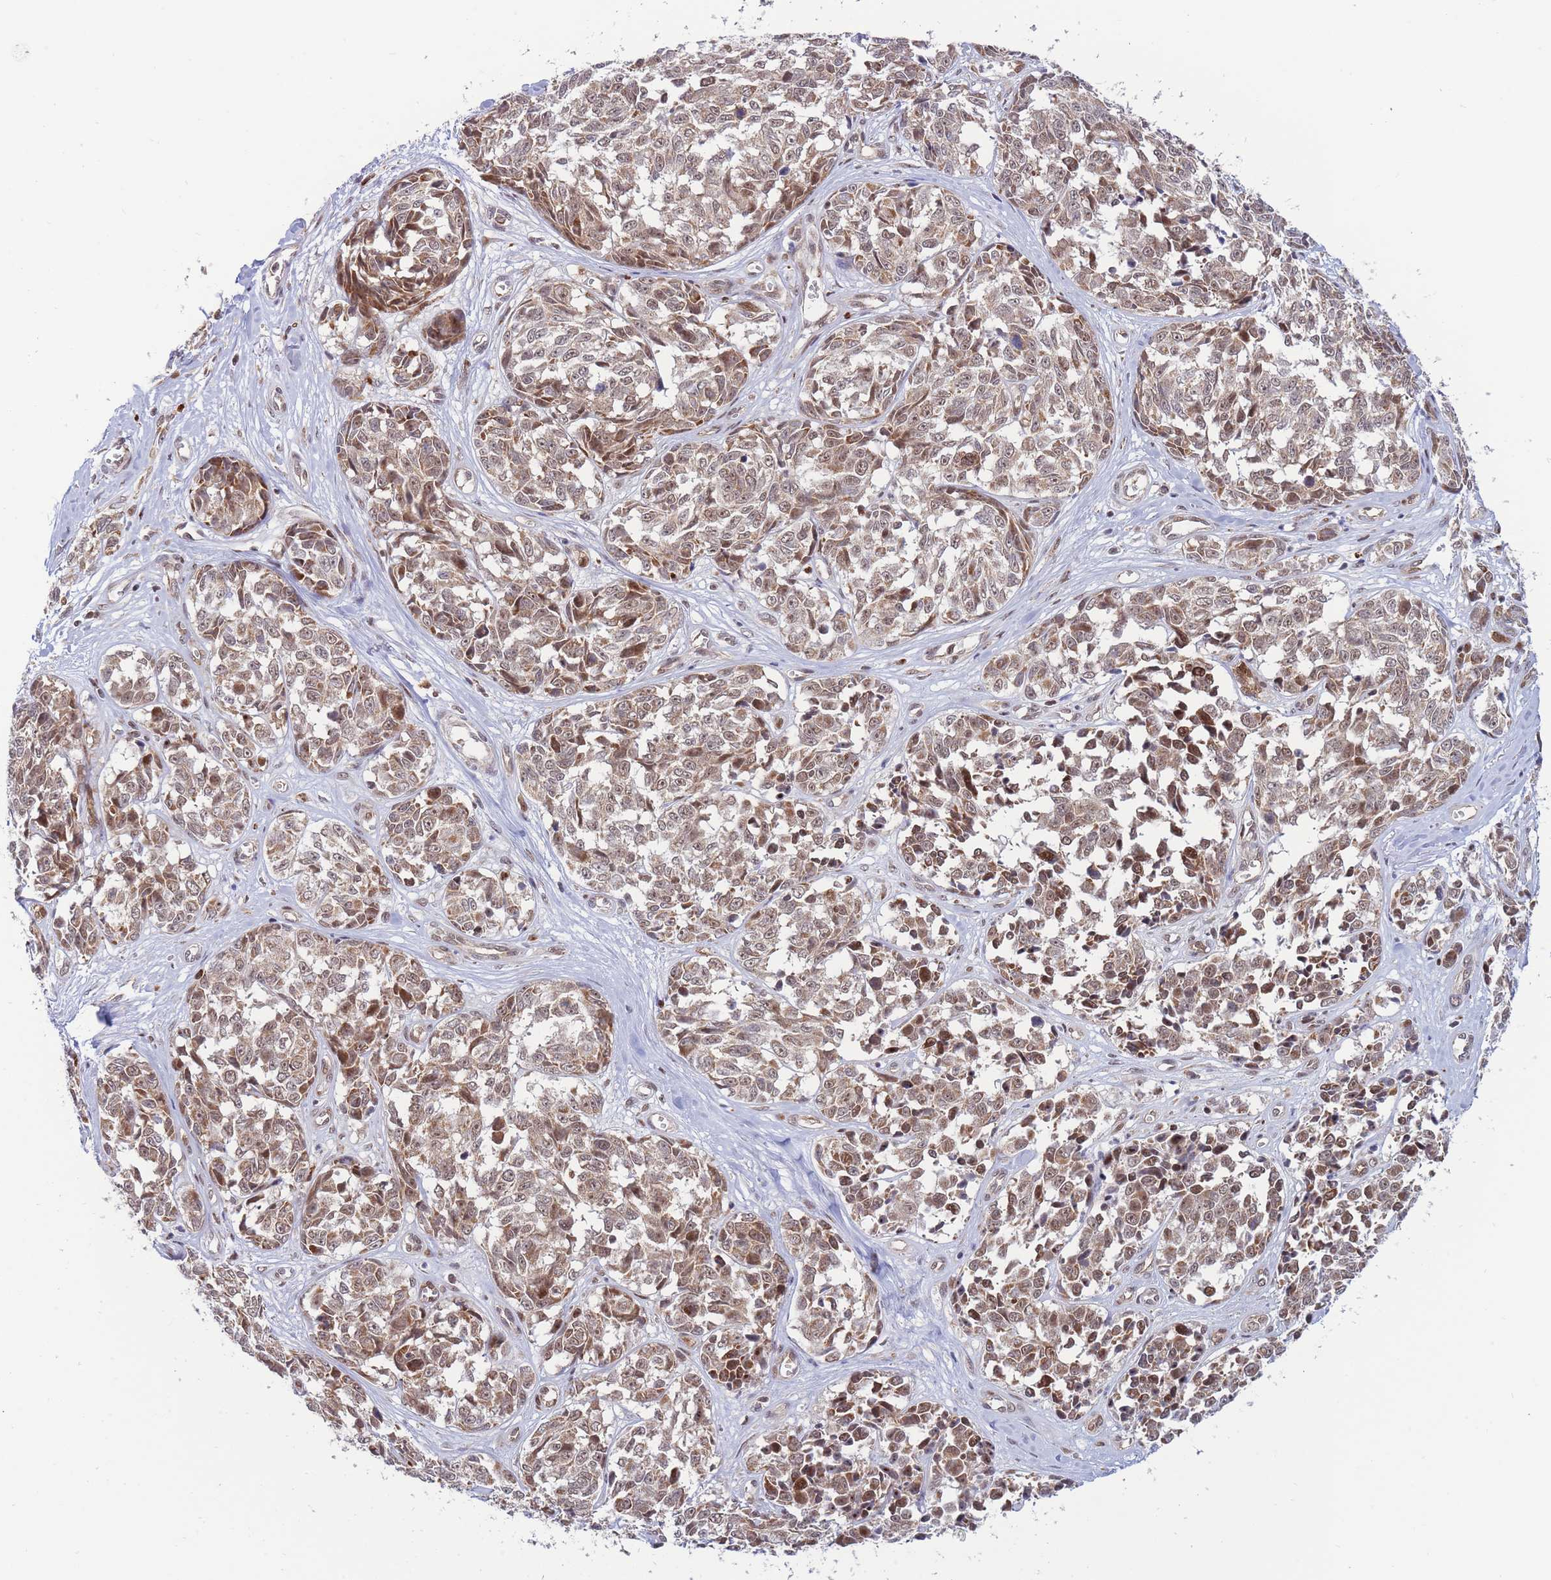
{"staining": {"intensity": "moderate", "quantity": ">75%", "location": "nuclear"}, "tissue": "melanoma", "cell_type": "Tumor cells", "image_type": "cancer", "snomed": [{"axis": "morphology", "description": "Normal tissue, NOS"}, {"axis": "morphology", "description": "Malignant melanoma, NOS"}, {"axis": "topography", "description": "Skin"}], "caption": "Melanoma stained for a protein (brown) reveals moderate nuclear positive positivity in approximately >75% of tumor cells.", "gene": "BOD1L1", "patient": {"sex": "female", "age": 64}}